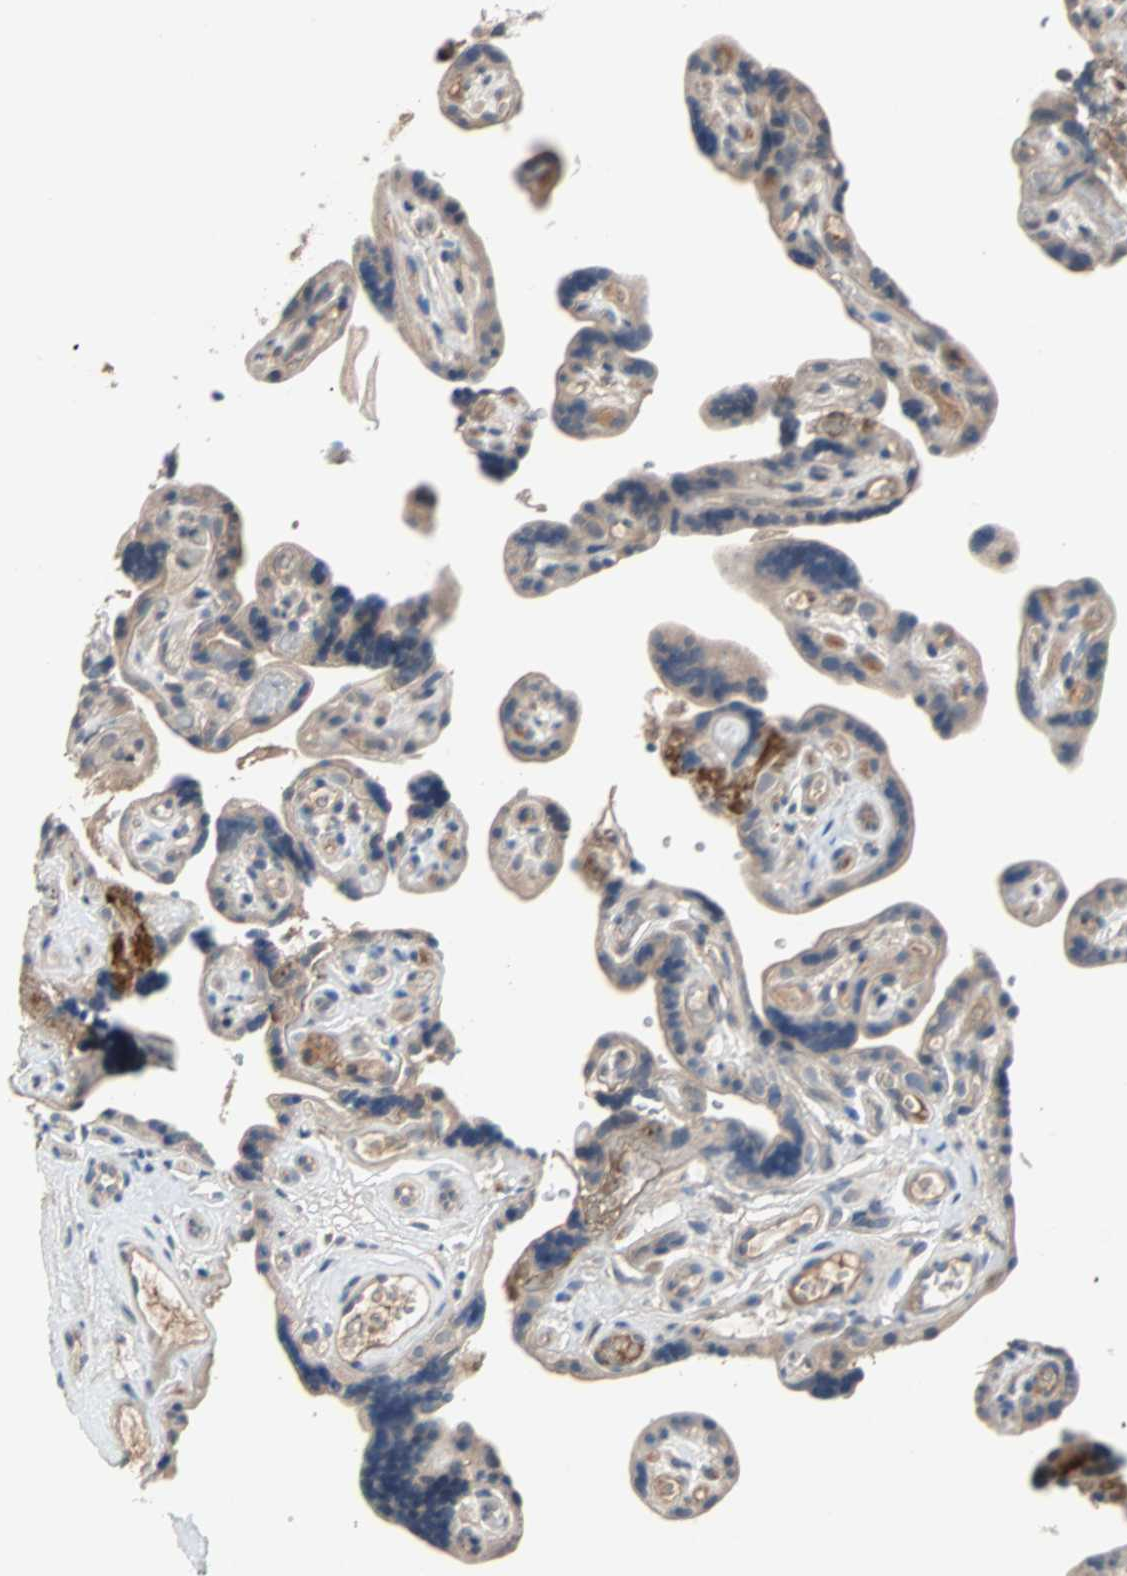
{"staining": {"intensity": "weak", "quantity": "25%-75%", "location": "cytoplasmic/membranous"}, "tissue": "placenta", "cell_type": "Decidual cells", "image_type": "normal", "snomed": [{"axis": "morphology", "description": "Normal tissue, NOS"}, {"axis": "topography", "description": "Placenta"}], "caption": "Placenta stained with immunohistochemistry exhibits weak cytoplasmic/membranous staining in about 25%-75% of decidual cells. (brown staining indicates protein expression, while blue staining denotes nuclei).", "gene": "MAP4K1", "patient": {"sex": "female", "age": 30}}